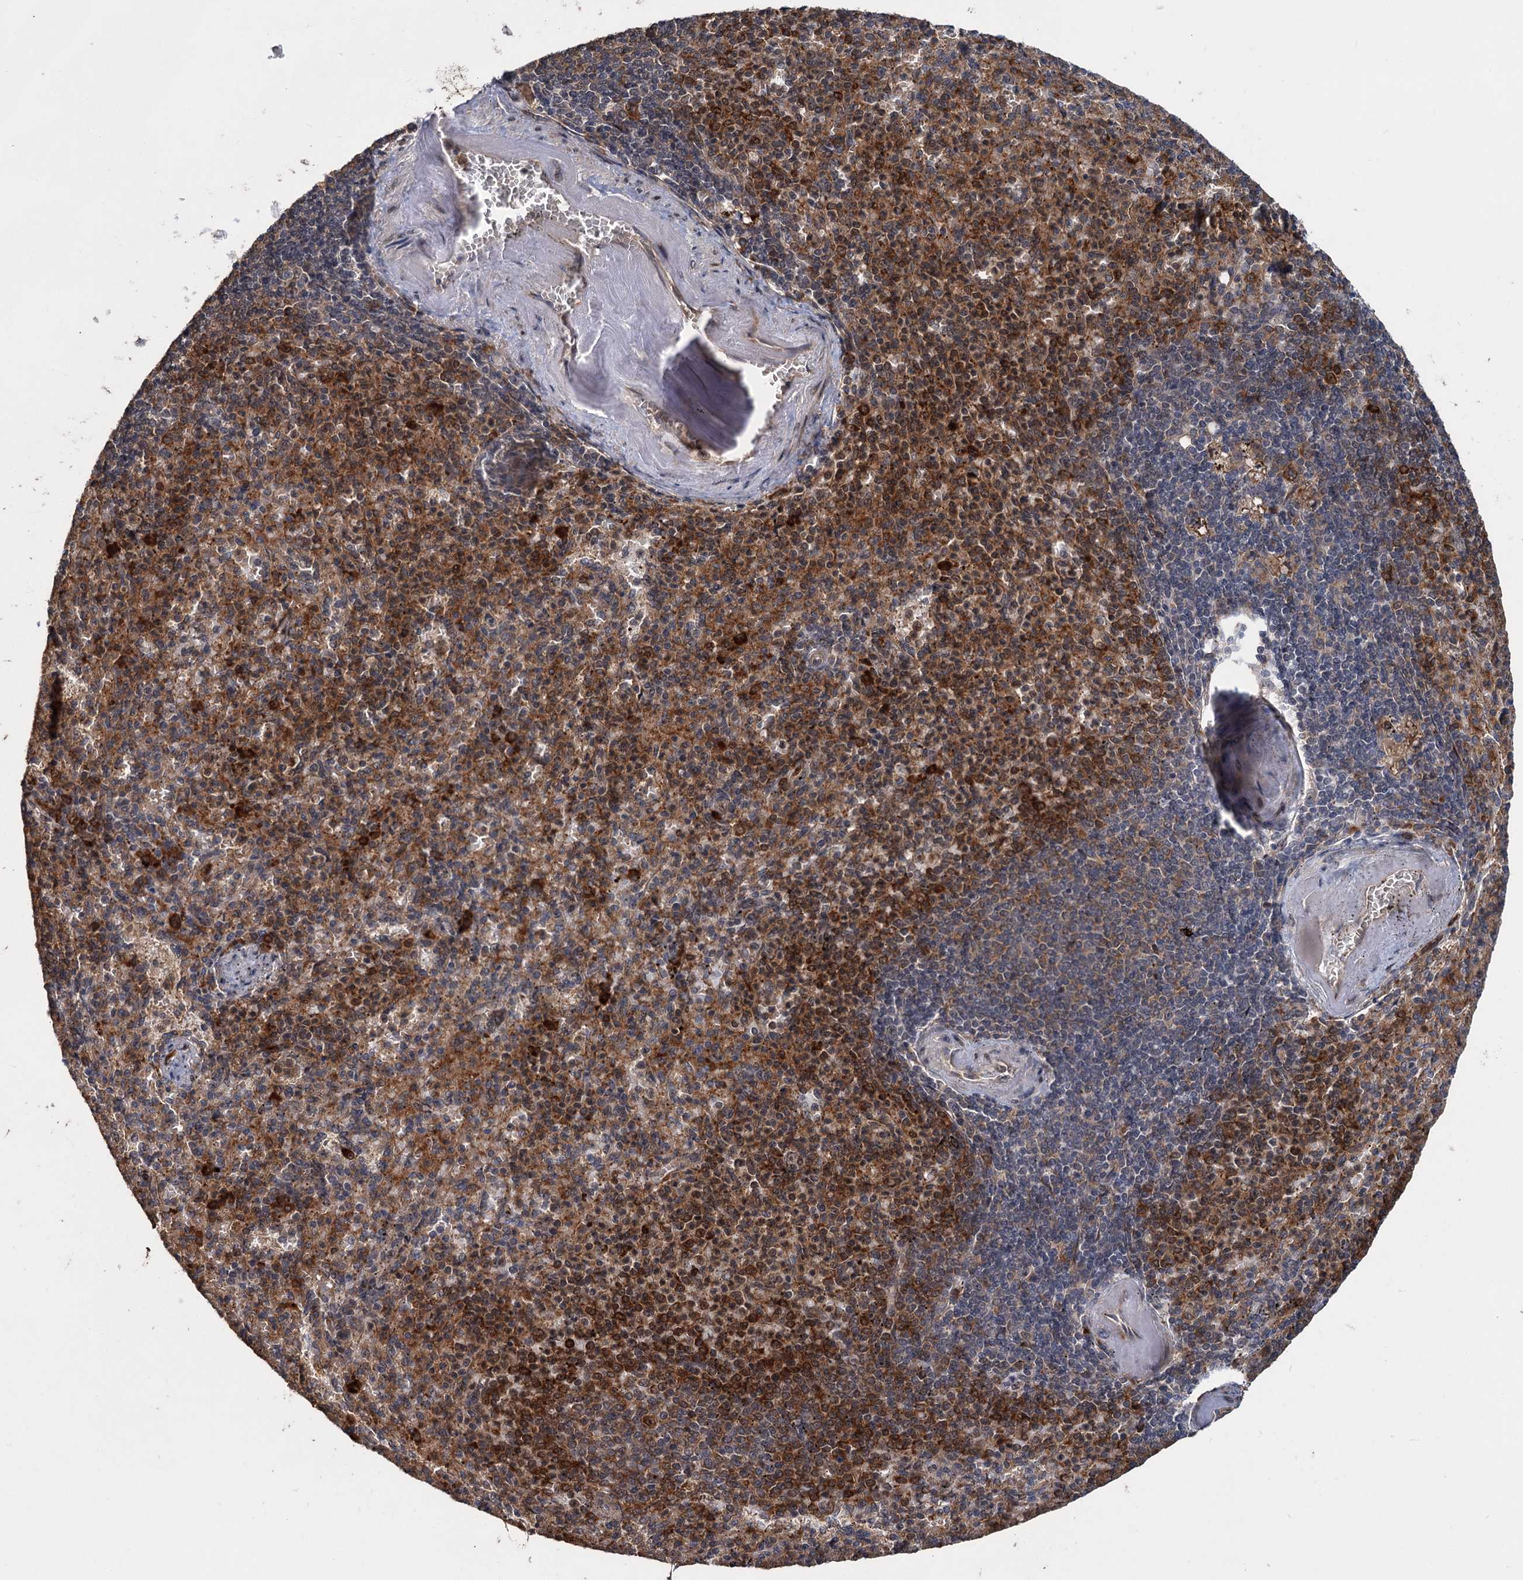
{"staining": {"intensity": "strong", "quantity": "25%-75%", "location": "cytoplasmic/membranous"}, "tissue": "spleen", "cell_type": "Cells in red pulp", "image_type": "normal", "snomed": [{"axis": "morphology", "description": "Normal tissue, NOS"}, {"axis": "topography", "description": "Spleen"}], "caption": "Cells in red pulp display high levels of strong cytoplasmic/membranous expression in approximately 25%-75% of cells in benign human spleen. (DAB IHC with brightfield microscopy, high magnification).", "gene": "KANSL2", "patient": {"sex": "female", "age": 74}}